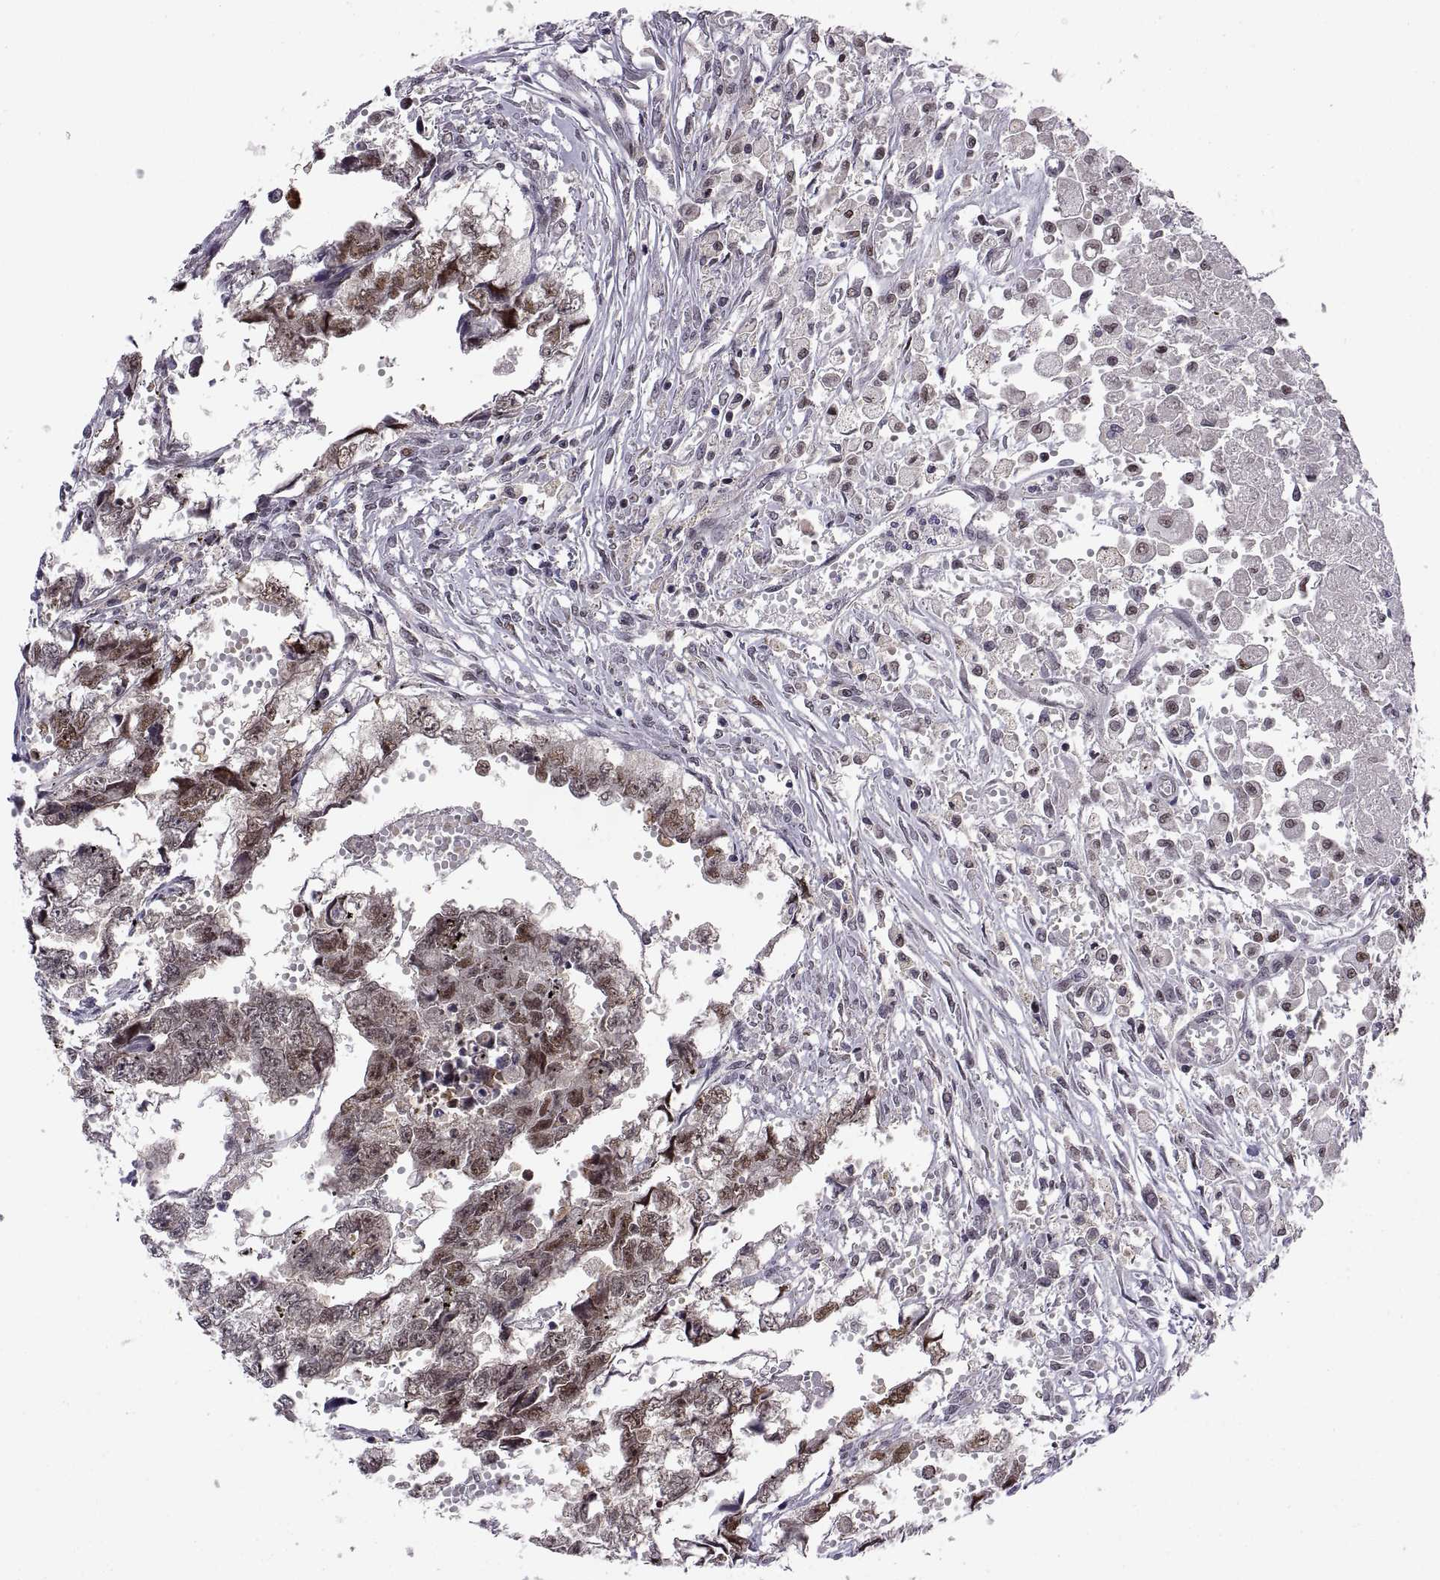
{"staining": {"intensity": "negative", "quantity": "none", "location": "none"}, "tissue": "testis cancer", "cell_type": "Tumor cells", "image_type": "cancer", "snomed": [{"axis": "morphology", "description": "Carcinoma, Embryonal, NOS"}, {"axis": "morphology", "description": "Teratoma, malignant, NOS"}, {"axis": "topography", "description": "Testis"}], "caption": "An immunohistochemistry histopathology image of testis cancer (malignant teratoma) is shown. There is no staining in tumor cells of testis cancer (malignant teratoma).", "gene": "CHFR", "patient": {"sex": "male", "age": 44}}